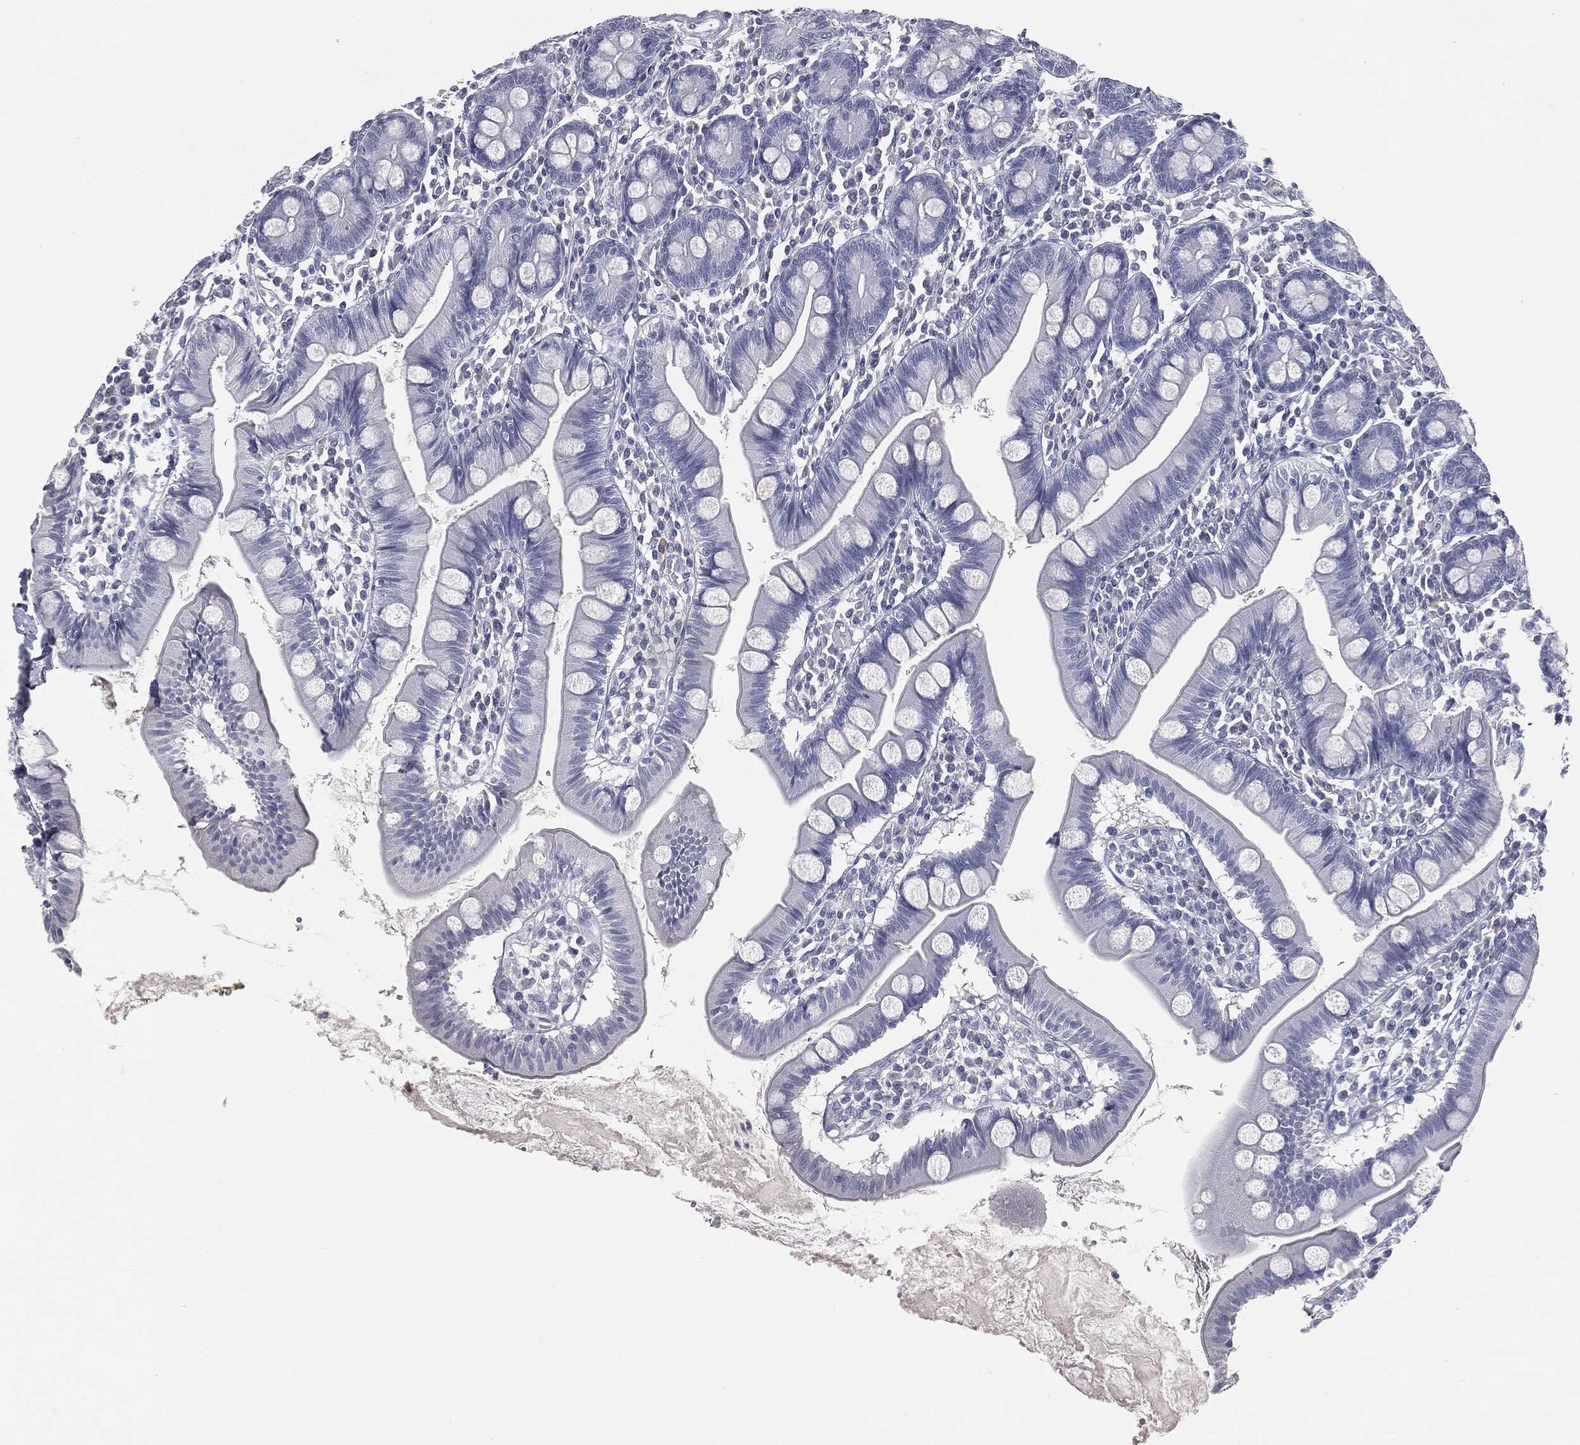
{"staining": {"intensity": "negative", "quantity": "none", "location": "none"}, "tissue": "small intestine", "cell_type": "Glandular cells", "image_type": "normal", "snomed": [{"axis": "morphology", "description": "Normal tissue, NOS"}, {"axis": "topography", "description": "Small intestine"}], "caption": "Image shows no significant protein positivity in glandular cells of normal small intestine.", "gene": "PRAME", "patient": {"sex": "male", "age": 88}}